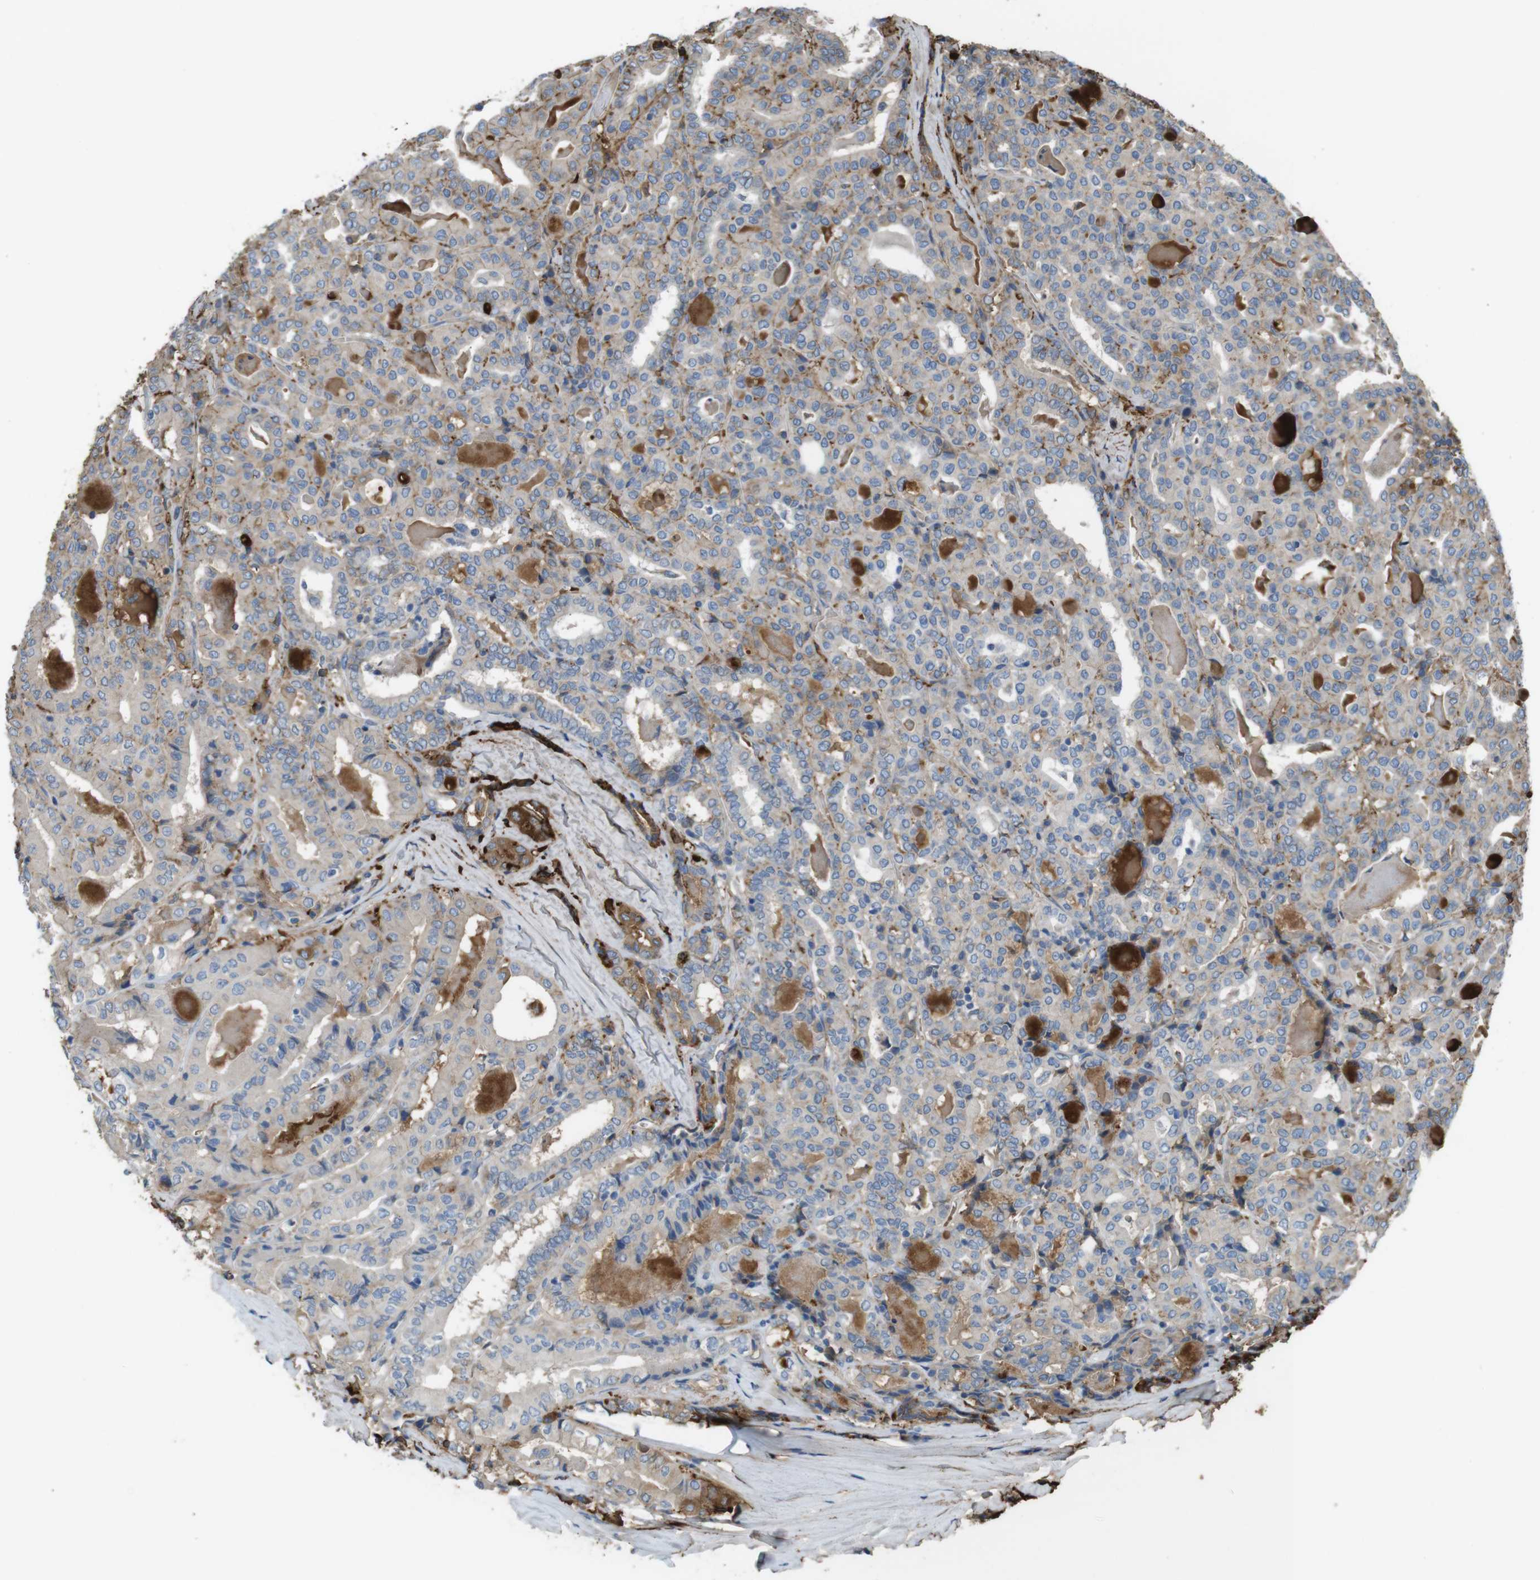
{"staining": {"intensity": "weak", "quantity": "25%-75%", "location": "cytoplasmic/membranous"}, "tissue": "thyroid cancer", "cell_type": "Tumor cells", "image_type": "cancer", "snomed": [{"axis": "morphology", "description": "Papillary adenocarcinoma, NOS"}, {"axis": "topography", "description": "Thyroid gland"}], "caption": "Immunohistochemistry (IHC) image of thyroid cancer stained for a protein (brown), which demonstrates low levels of weak cytoplasmic/membranous staining in about 25%-75% of tumor cells.", "gene": "LTBP4", "patient": {"sex": "female", "age": 42}}